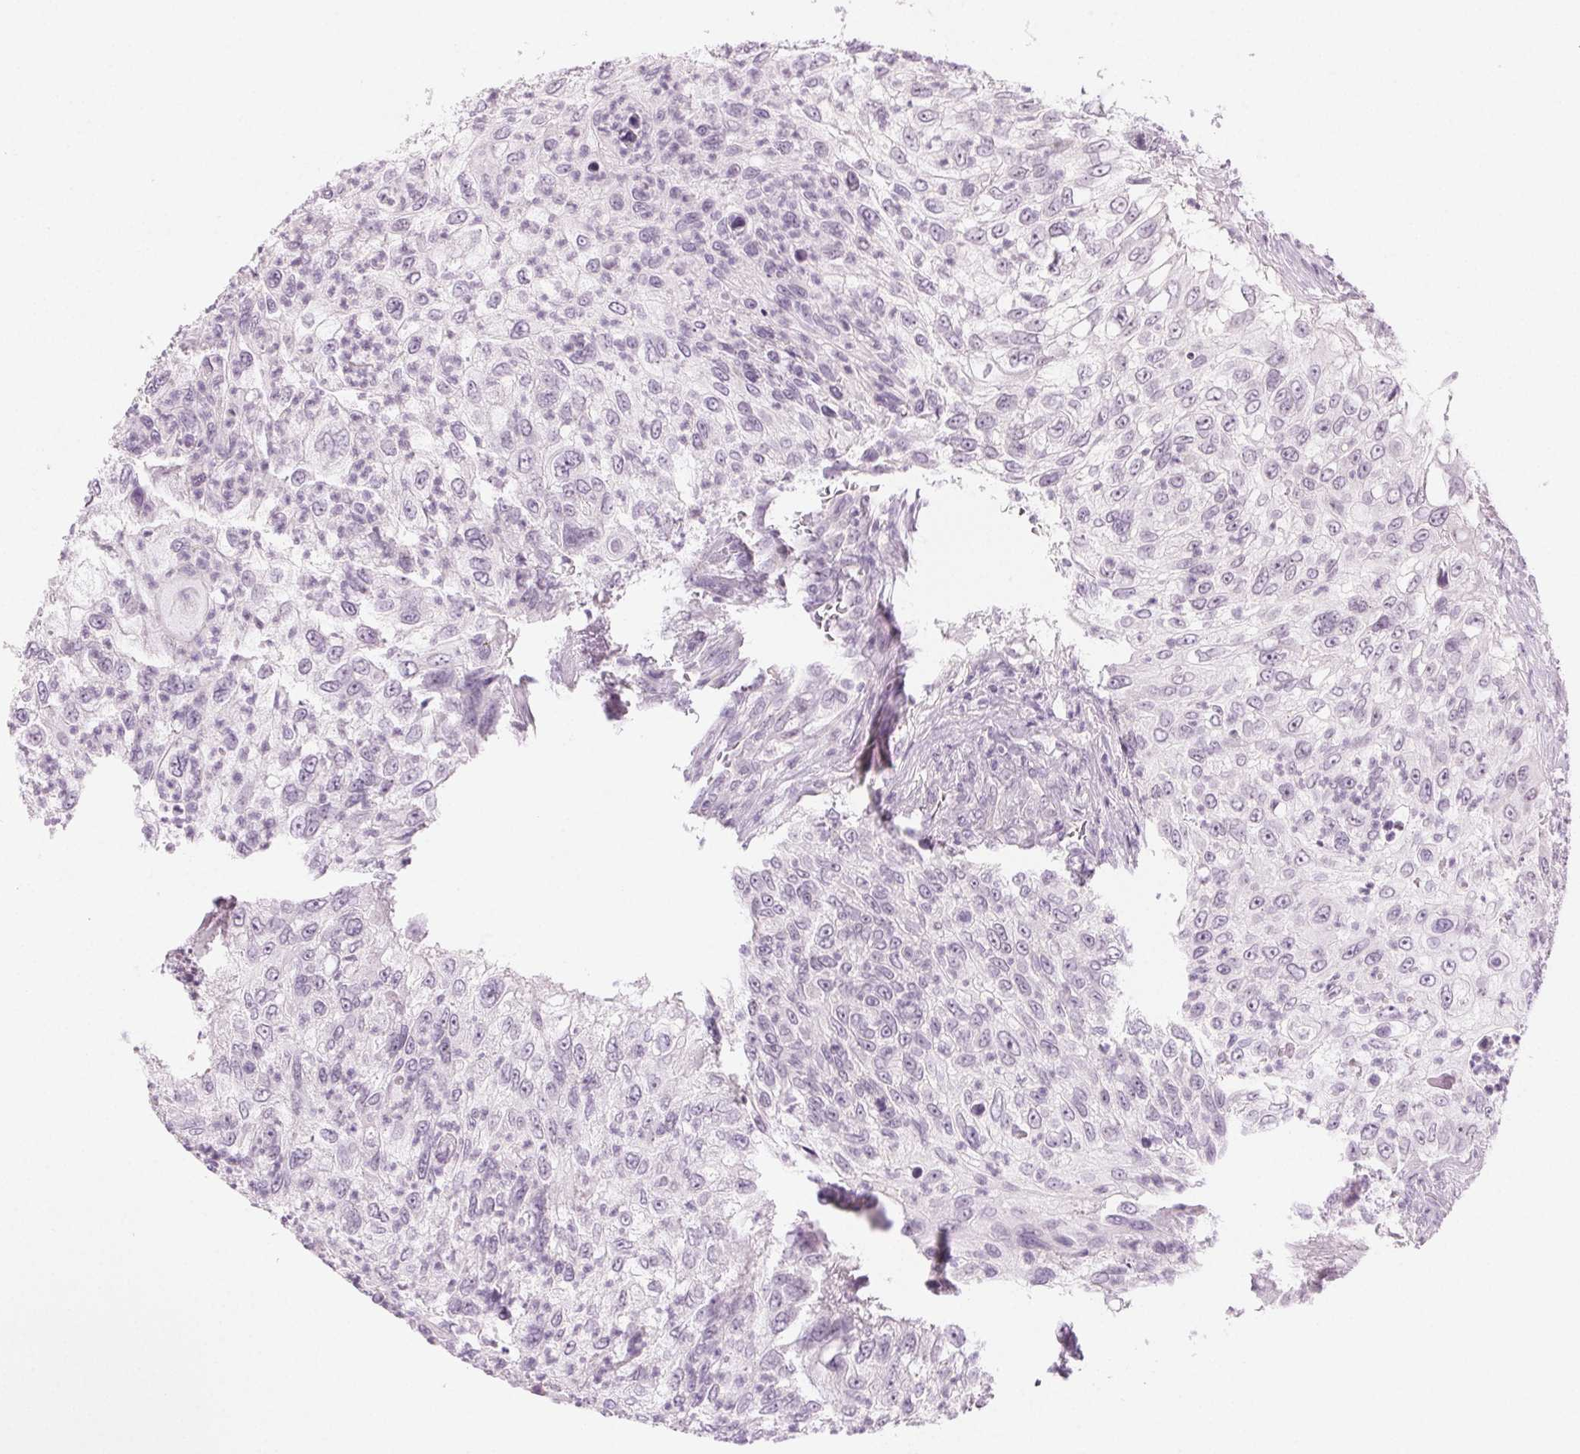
{"staining": {"intensity": "negative", "quantity": "none", "location": "none"}, "tissue": "urothelial cancer", "cell_type": "Tumor cells", "image_type": "cancer", "snomed": [{"axis": "morphology", "description": "Urothelial carcinoma, High grade"}, {"axis": "topography", "description": "Urinary bladder"}], "caption": "High power microscopy image of an immunohistochemistry (IHC) histopathology image of high-grade urothelial carcinoma, revealing no significant expression in tumor cells. The staining is performed using DAB (3,3'-diaminobenzidine) brown chromogen with nuclei counter-stained in using hematoxylin.", "gene": "HSF5", "patient": {"sex": "female", "age": 60}}